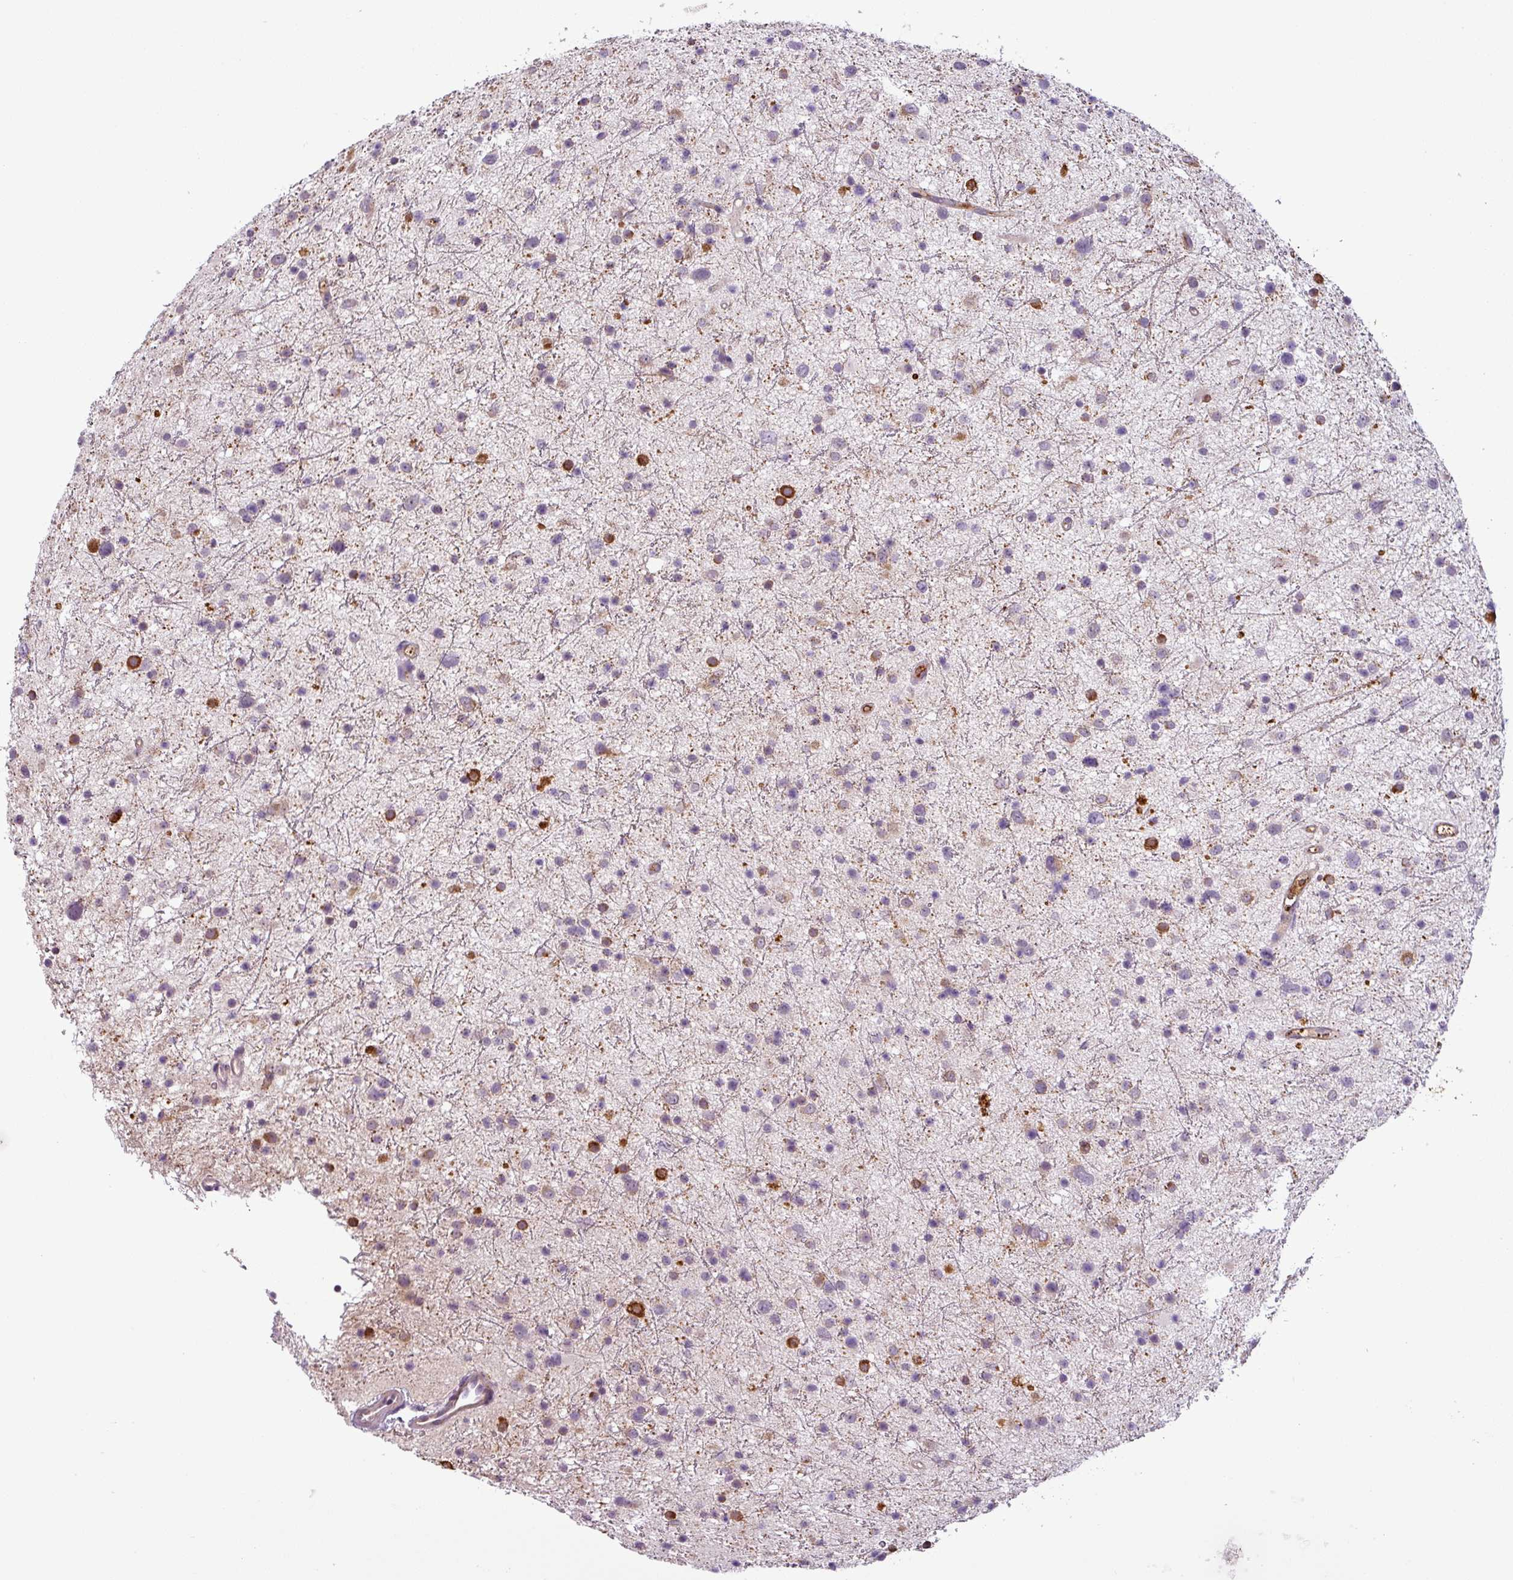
{"staining": {"intensity": "negative", "quantity": "none", "location": "none"}, "tissue": "glioma", "cell_type": "Tumor cells", "image_type": "cancer", "snomed": [{"axis": "morphology", "description": "Glioma, malignant, Low grade"}, {"axis": "topography", "description": "Cerebral cortex"}], "caption": "An image of glioma stained for a protein shows no brown staining in tumor cells.", "gene": "APOC1", "patient": {"sex": "female", "age": 39}}